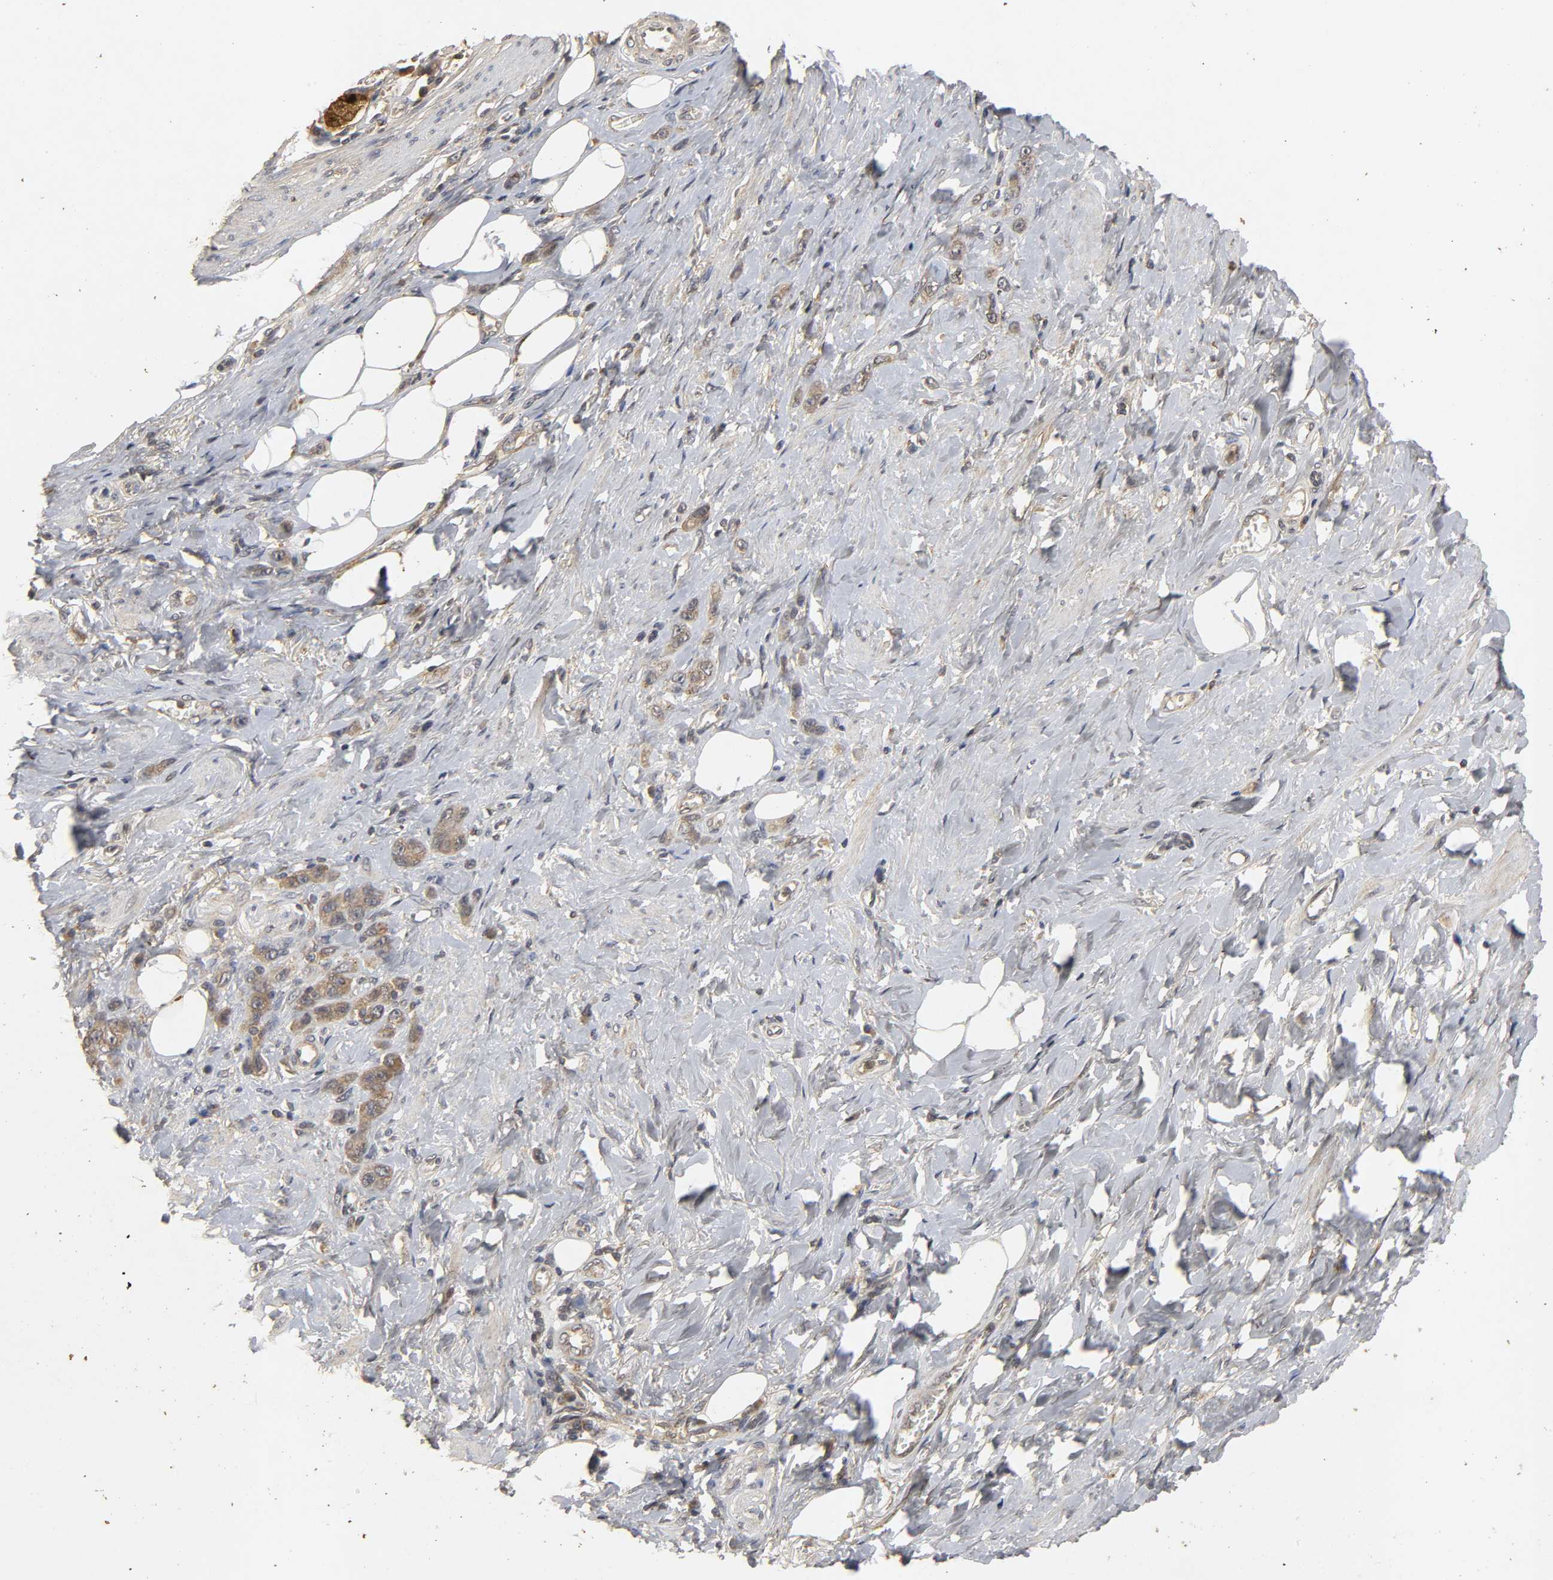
{"staining": {"intensity": "moderate", "quantity": ">75%", "location": "cytoplasmic/membranous"}, "tissue": "stomach cancer", "cell_type": "Tumor cells", "image_type": "cancer", "snomed": [{"axis": "morphology", "description": "Adenocarcinoma, NOS"}, {"axis": "topography", "description": "Stomach"}], "caption": "Stomach adenocarcinoma tissue reveals moderate cytoplasmic/membranous positivity in approximately >75% of tumor cells, visualized by immunohistochemistry. The staining is performed using DAB (3,3'-diaminobenzidine) brown chromogen to label protein expression. The nuclei are counter-stained blue using hematoxylin.", "gene": "TRAF6", "patient": {"sex": "male", "age": 82}}